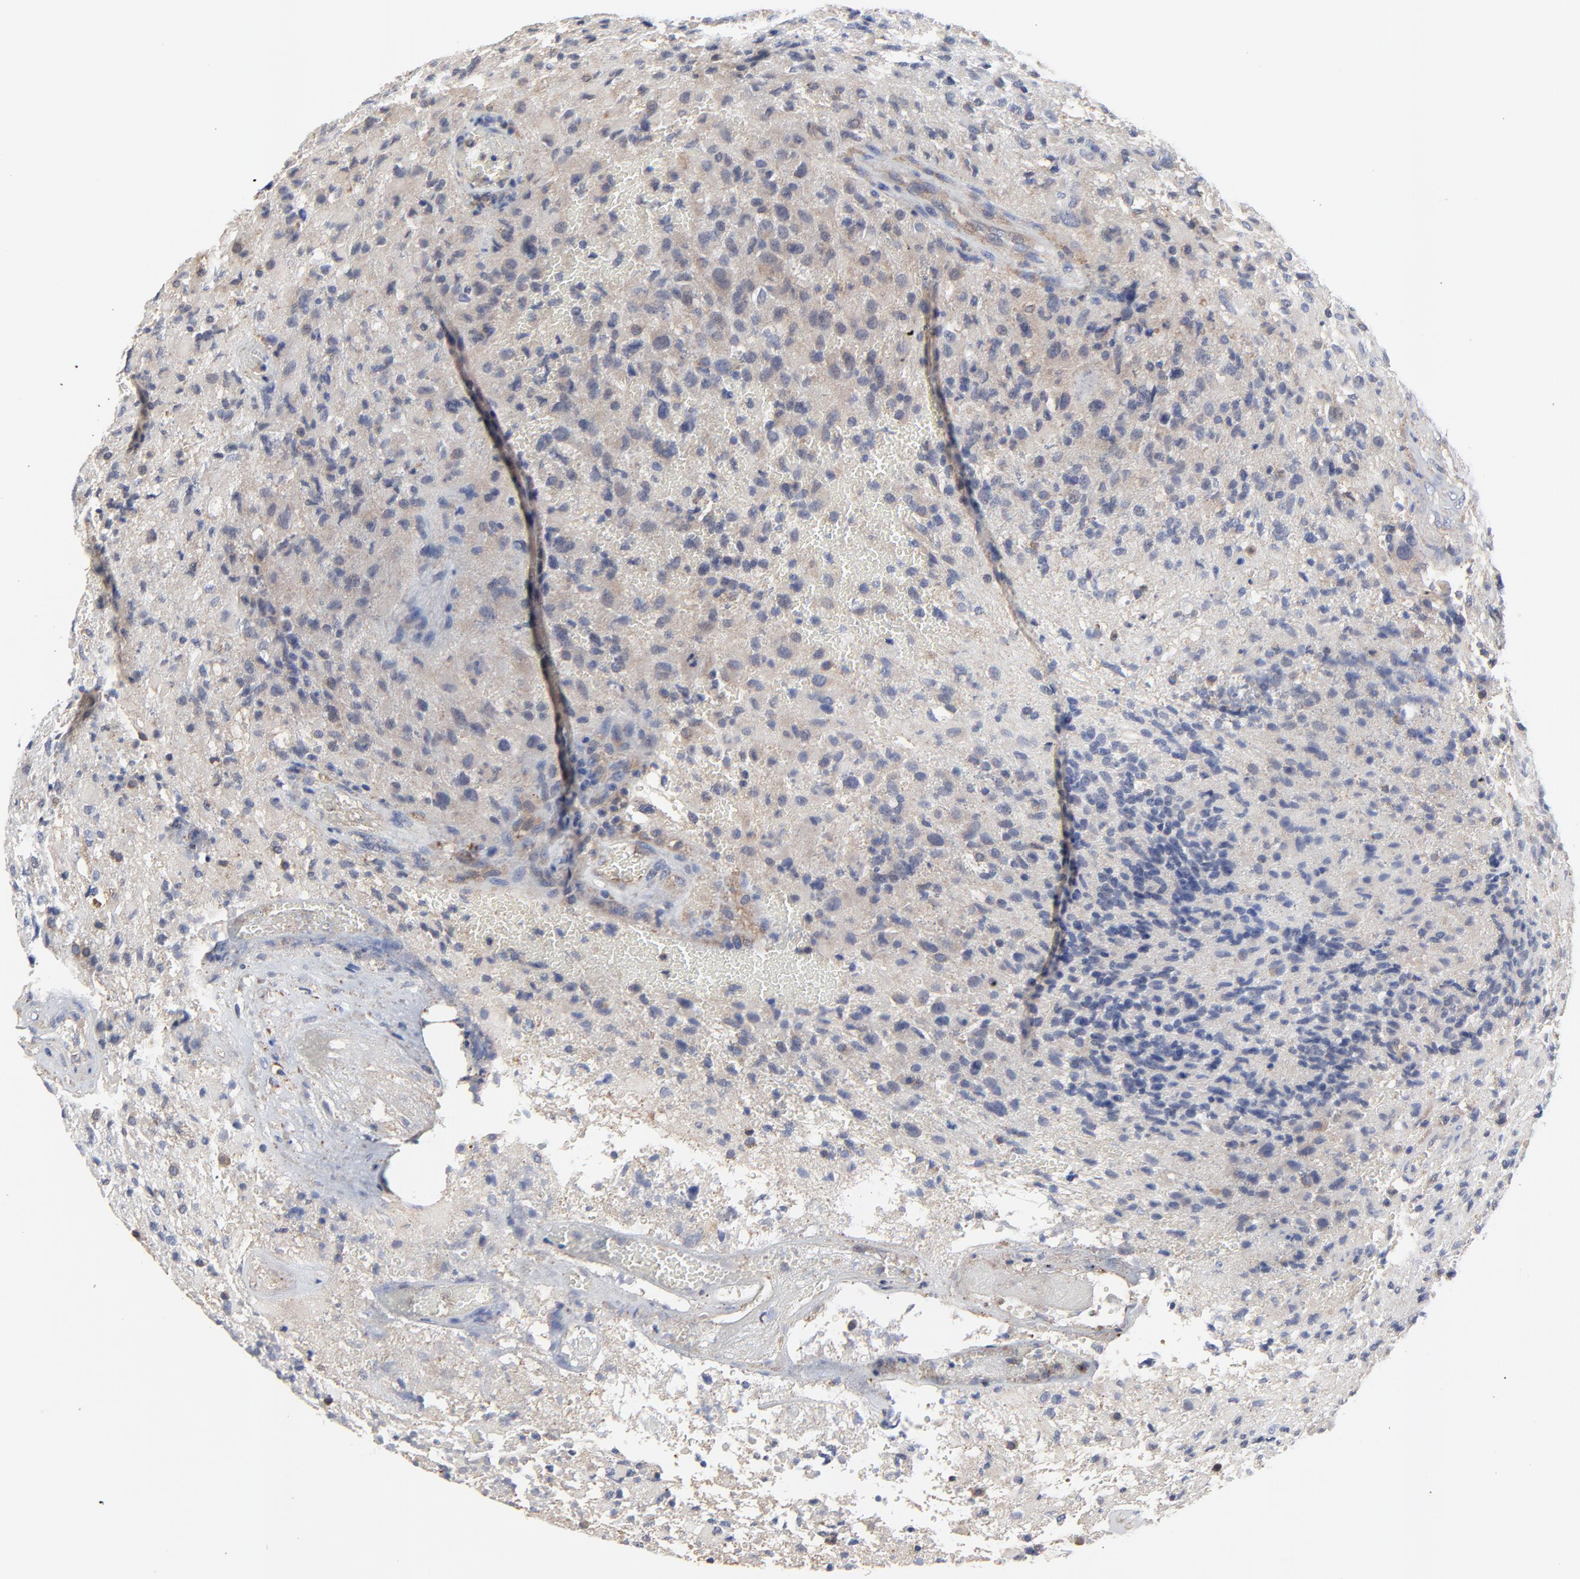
{"staining": {"intensity": "weak", "quantity": "25%-75%", "location": "cytoplasmic/membranous"}, "tissue": "glioma", "cell_type": "Tumor cells", "image_type": "cancer", "snomed": [{"axis": "morphology", "description": "Glioma, malignant, High grade"}, {"axis": "topography", "description": "Brain"}], "caption": "Weak cytoplasmic/membranous protein positivity is appreciated in approximately 25%-75% of tumor cells in glioma.", "gene": "NXF3", "patient": {"sex": "male", "age": 69}}